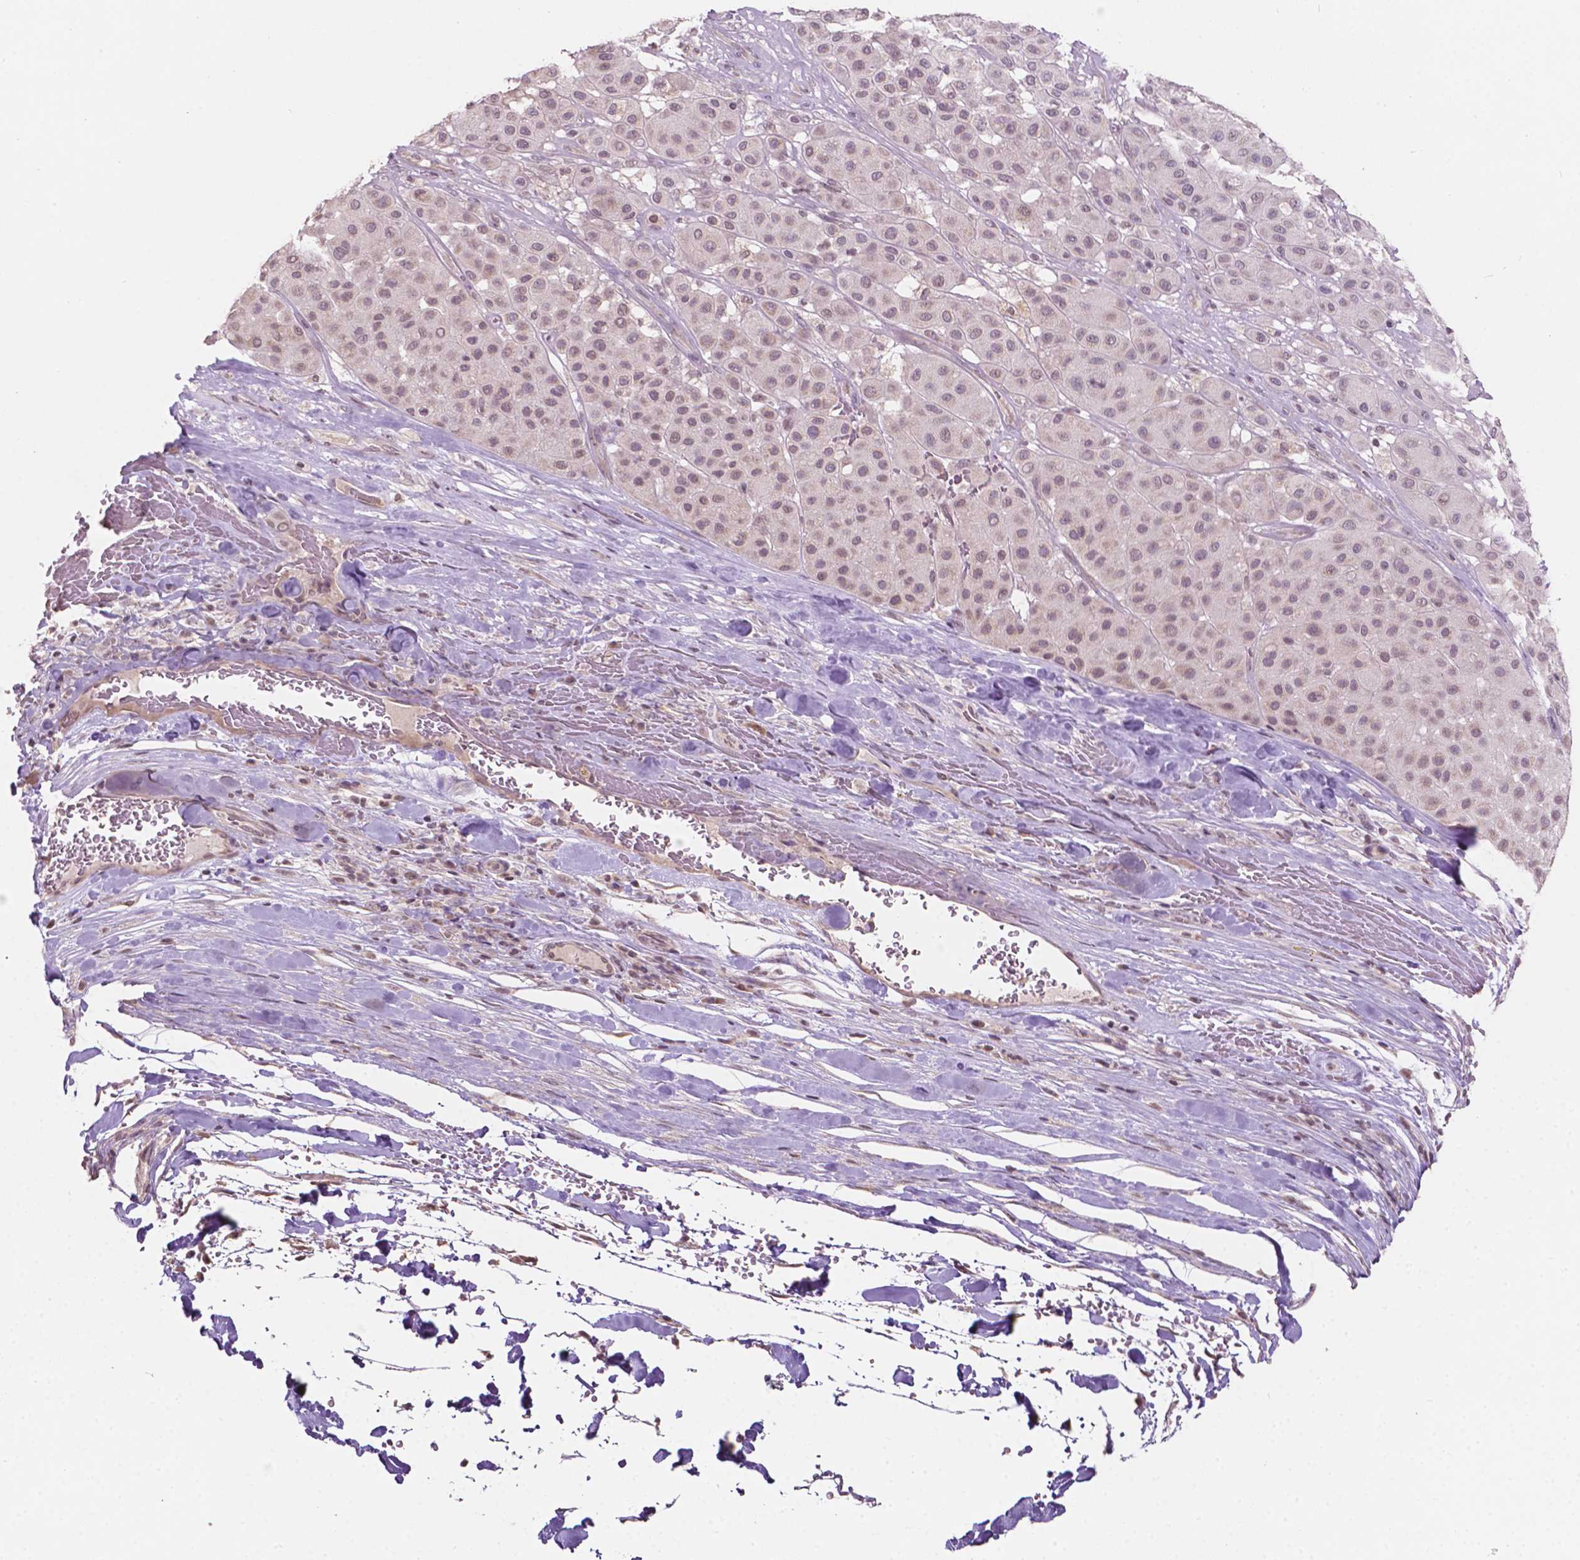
{"staining": {"intensity": "negative", "quantity": "none", "location": "none"}, "tissue": "melanoma", "cell_type": "Tumor cells", "image_type": "cancer", "snomed": [{"axis": "morphology", "description": "Malignant melanoma, Metastatic site"}, {"axis": "topography", "description": "Smooth muscle"}], "caption": "The photomicrograph demonstrates no significant expression in tumor cells of malignant melanoma (metastatic site). Nuclei are stained in blue.", "gene": "NOS1AP", "patient": {"sex": "male", "age": 41}}